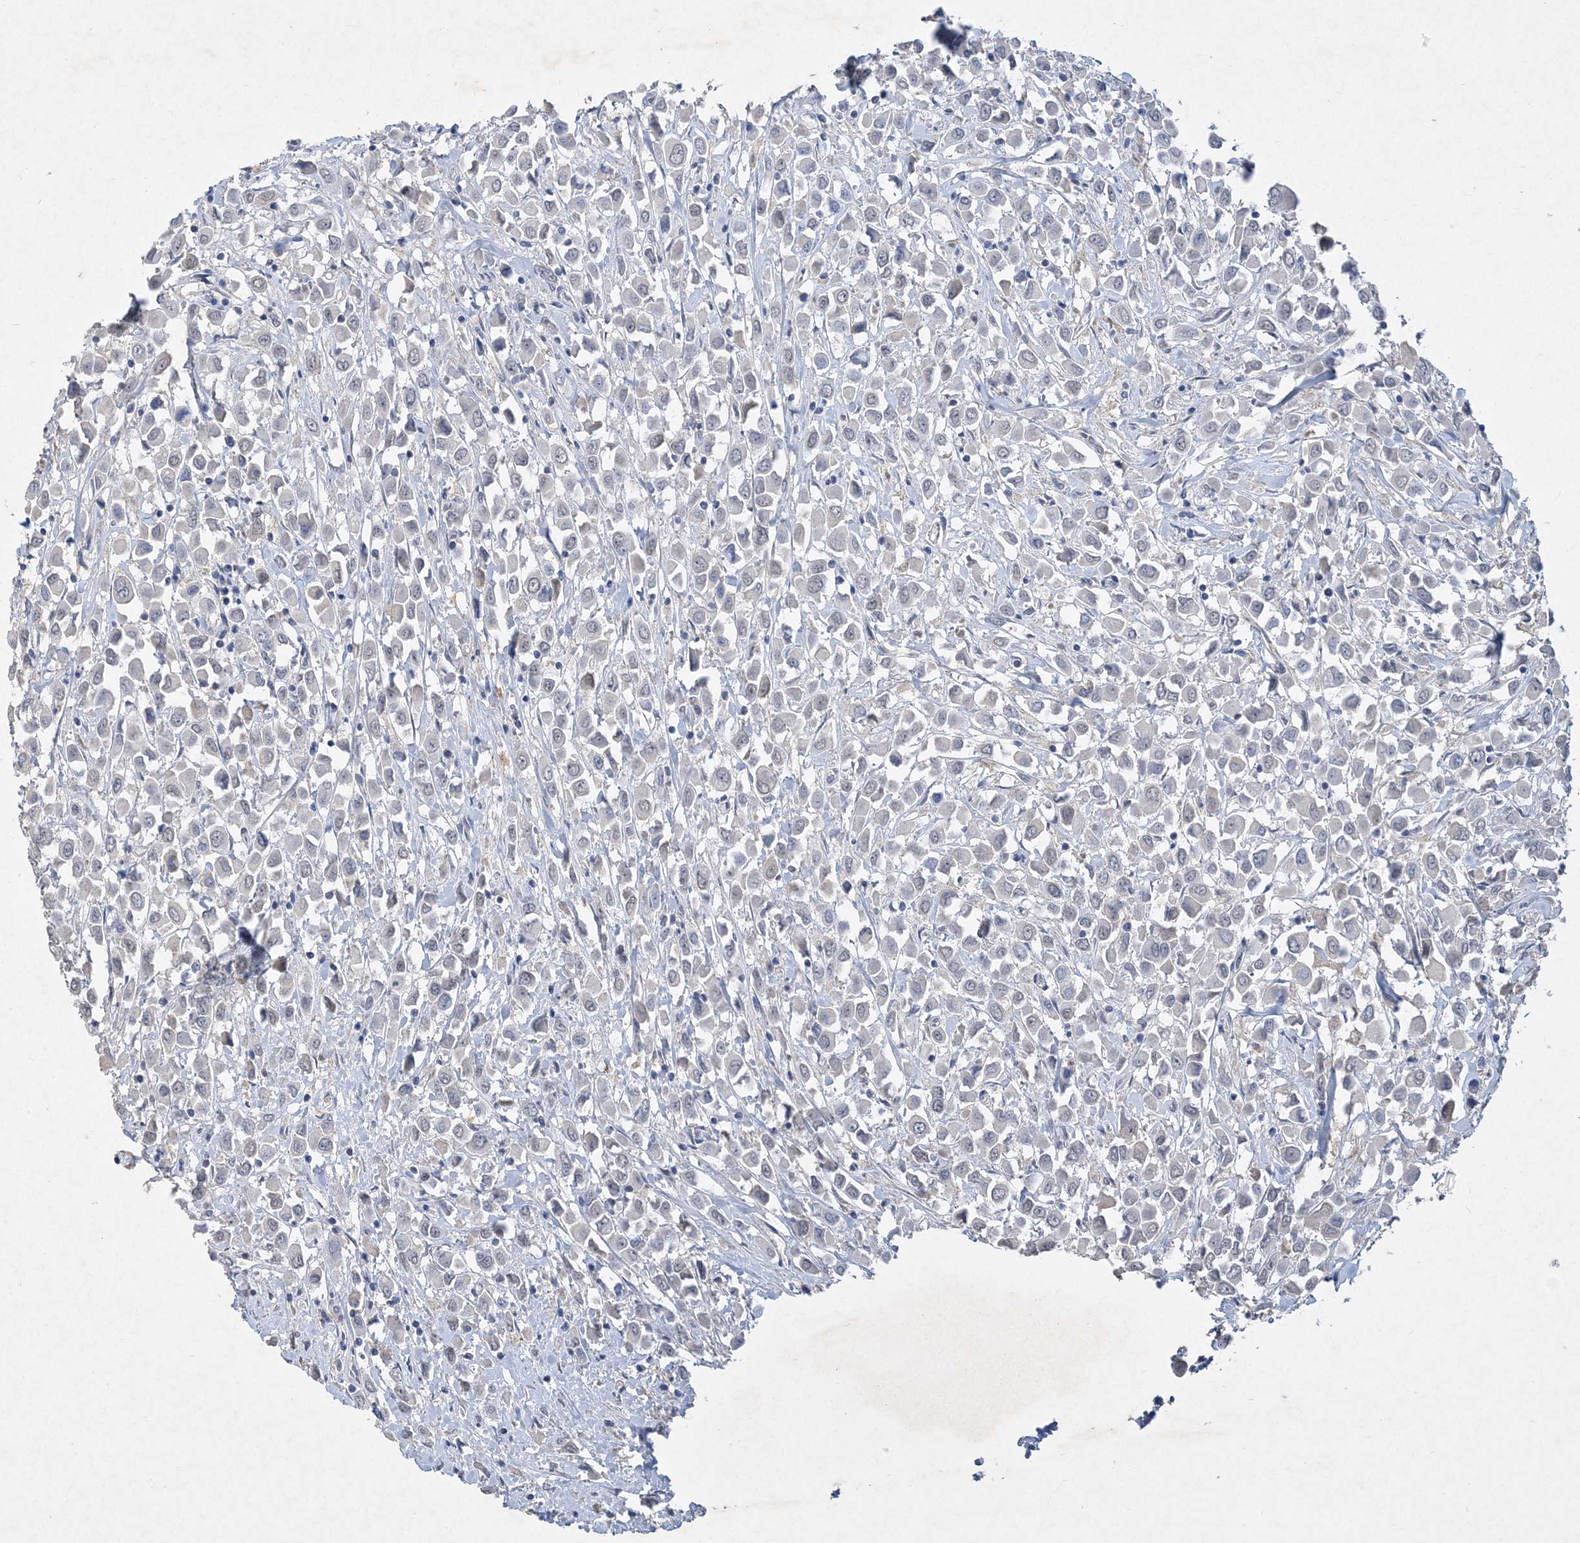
{"staining": {"intensity": "negative", "quantity": "none", "location": "none"}, "tissue": "breast cancer", "cell_type": "Tumor cells", "image_type": "cancer", "snomed": [{"axis": "morphology", "description": "Duct carcinoma"}, {"axis": "topography", "description": "Breast"}], "caption": "The image demonstrates no staining of tumor cells in breast cancer.", "gene": "C11orf58", "patient": {"sex": "female", "age": 61}}